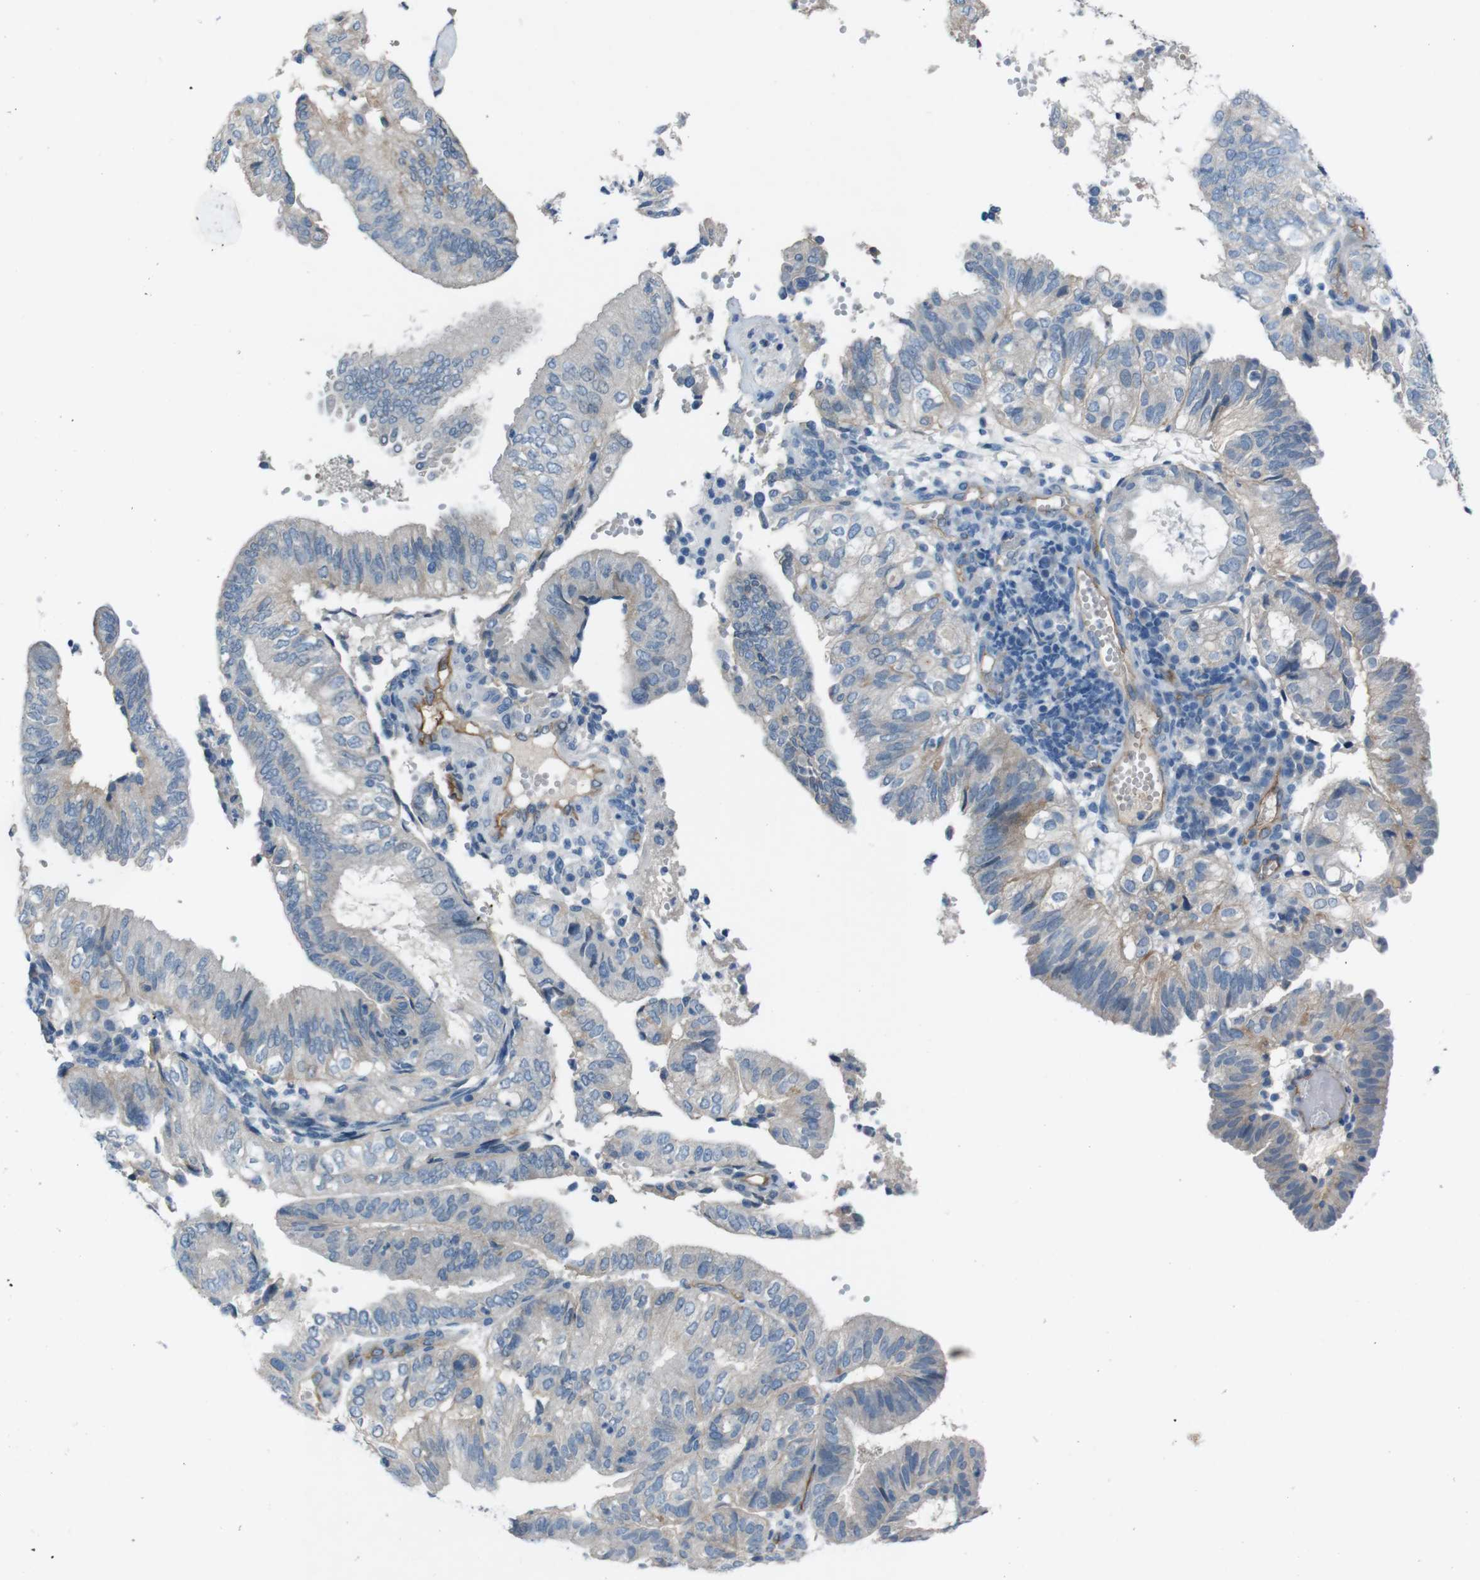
{"staining": {"intensity": "weak", "quantity": "<25%", "location": "cytoplasmic/membranous"}, "tissue": "endometrial cancer", "cell_type": "Tumor cells", "image_type": "cancer", "snomed": [{"axis": "morphology", "description": "Adenocarcinoma, NOS"}, {"axis": "topography", "description": "Uterus"}], "caption": "Tumor cells are negative for brown protein staining in adenocarcinoma (endometrial).", "gene": "PVR", "patient": {"sex": "female", "age": 60}}